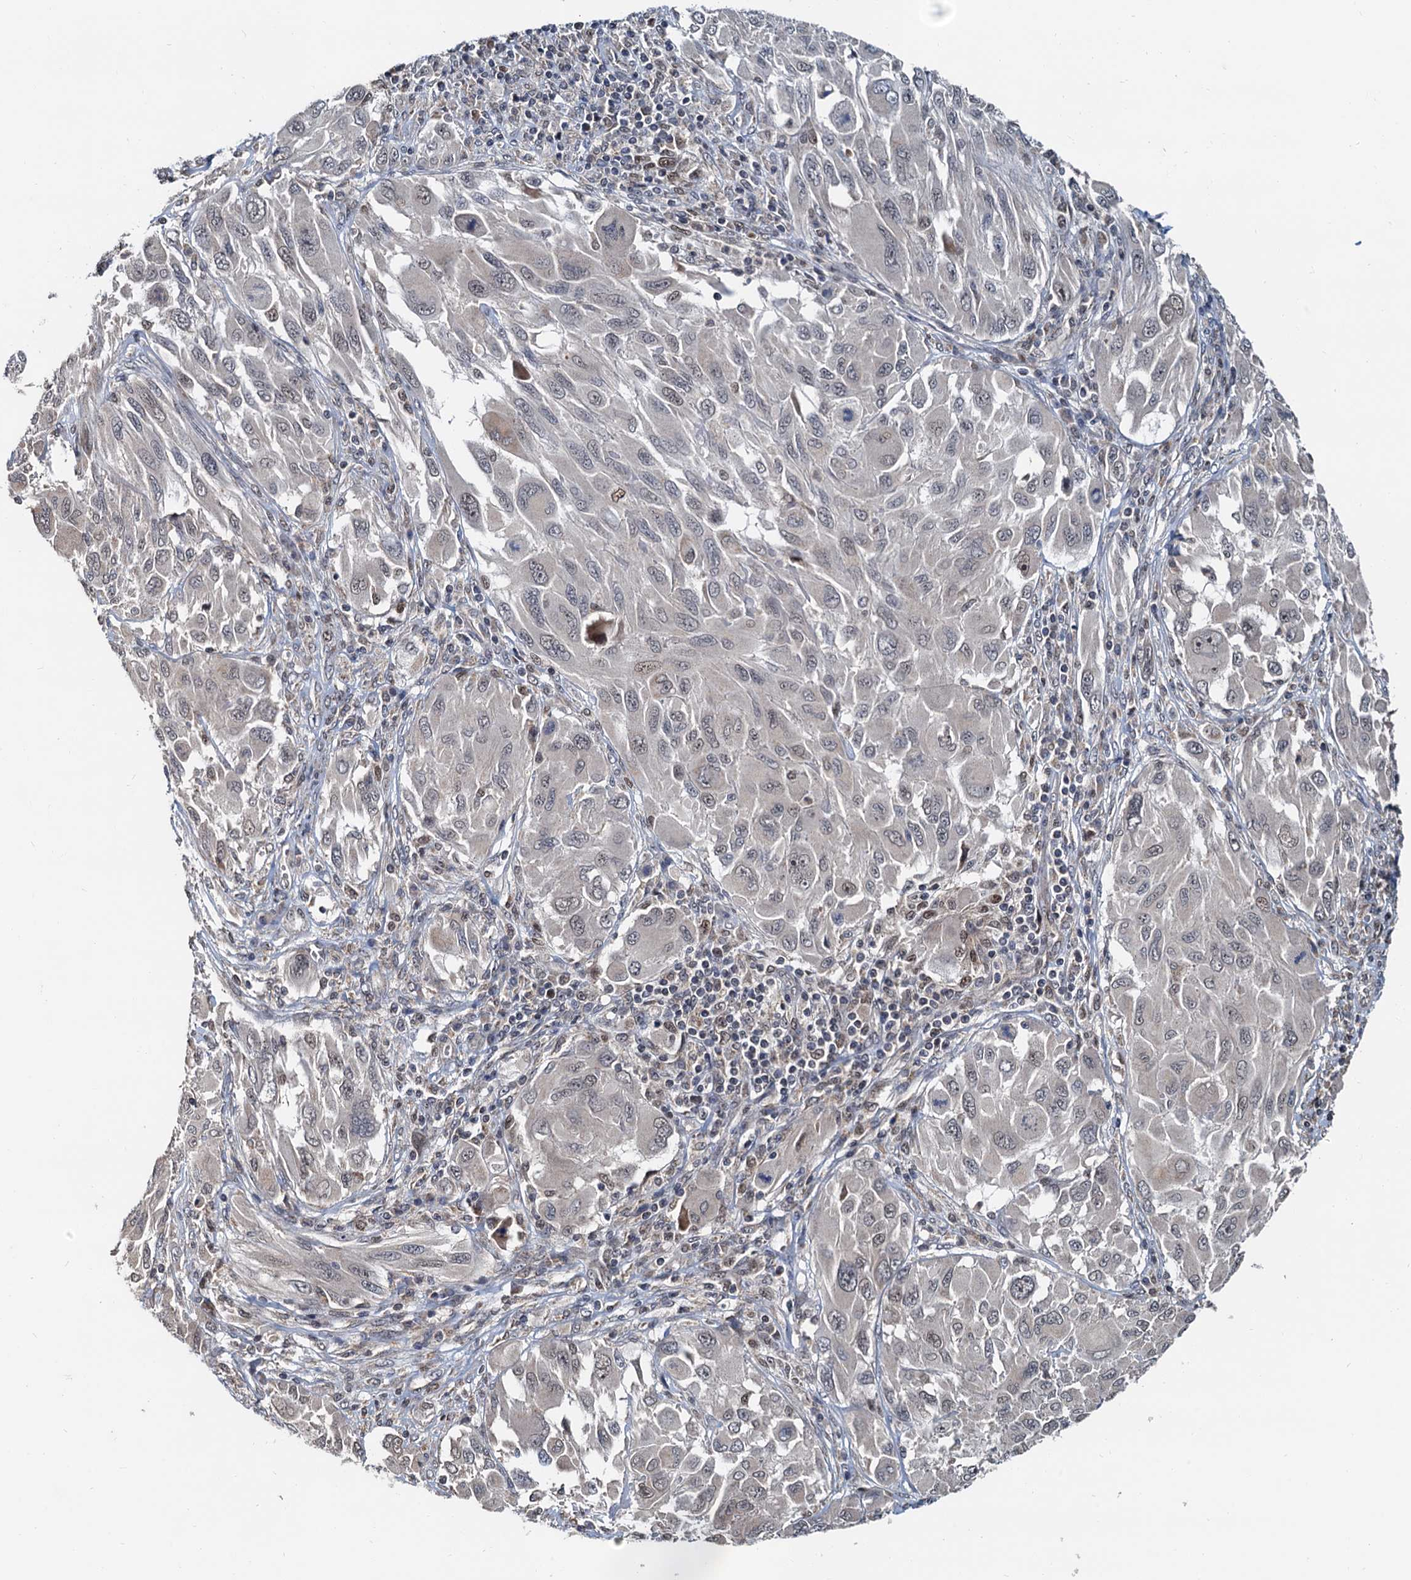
{"staining": {"intensity": "negative", "quantity": "none", "location": "none"}, "tissue": "melanoma", "cell_type": "Tumor cells", "image_type": "cancer", "snomed": [{"axis": "morphology", "description": "Malignant melanoma, NOS"}, {"axis": "topography", "description": "Skin"}], "caption": "This photomicrograph is of melanoma stained with immunohistochemistry (IHC) to label a protein in brown with the nuclei are counter-stained blue. There is no staining in tumor cells.", "gene": "MCMBP", "patient": {"sex": "female", "age": 91}}